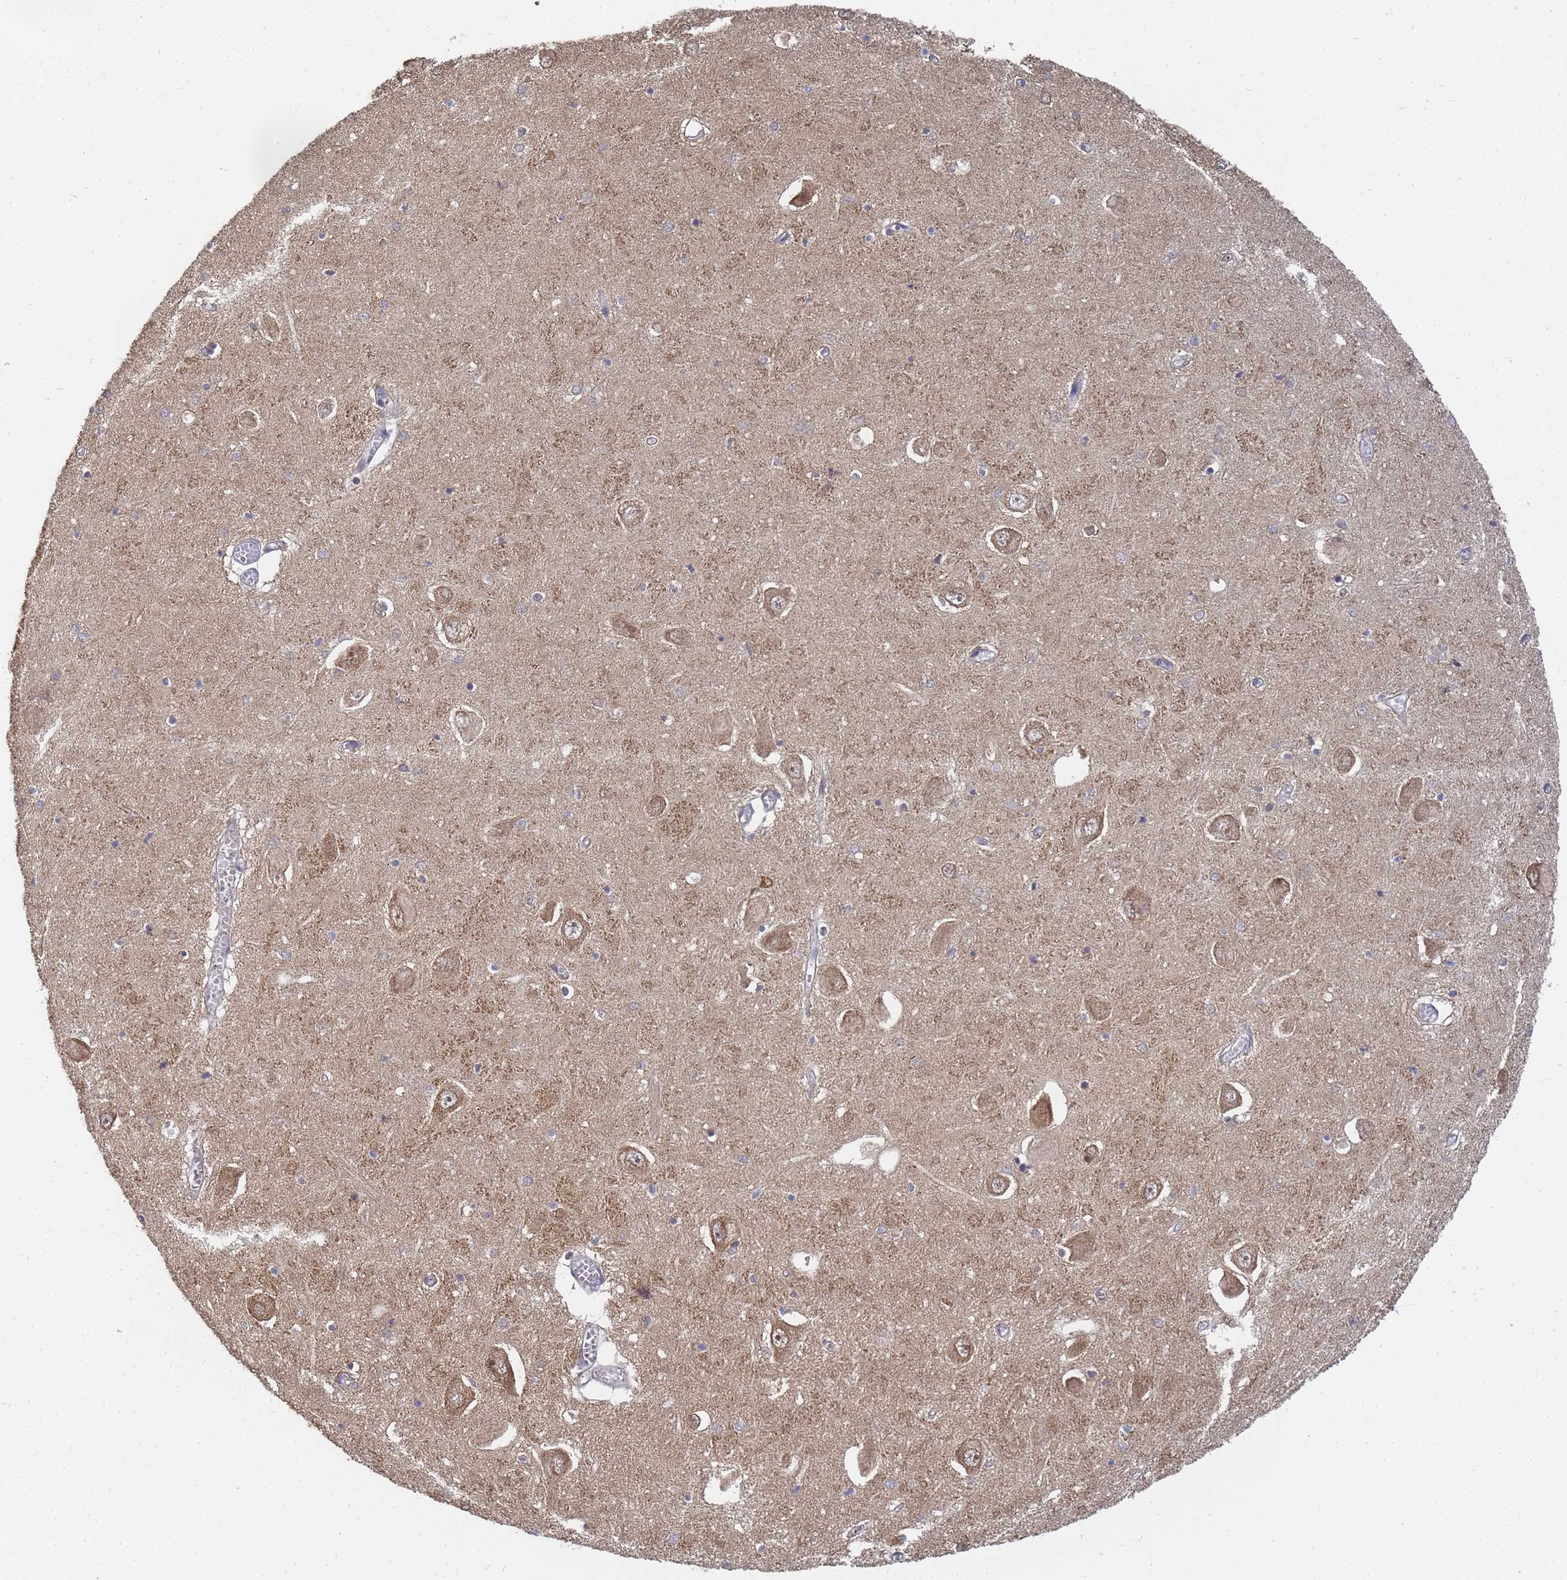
{"staining": {"intensity": "weak", "quantity": "<25%", "location": "cytoplasmic/membranous"}, "tissue": "hippocampus", "cell_type": "Glial cells", "image_type": "normal", "snomed": [{"axis": "morphology", "description": "Normal tissue, NOS"}, {"axis": "topography", "description": "Hippocampus"}], "caption": "This histopathology image is of benign hippocampus stained with immunohistochemistry to label a protein in brown with the nuclei are counter-stained blue. There is no positivity in glial cells.", "gene": "ALS2CL", "patient": {"sex": "male", "age": 70}}